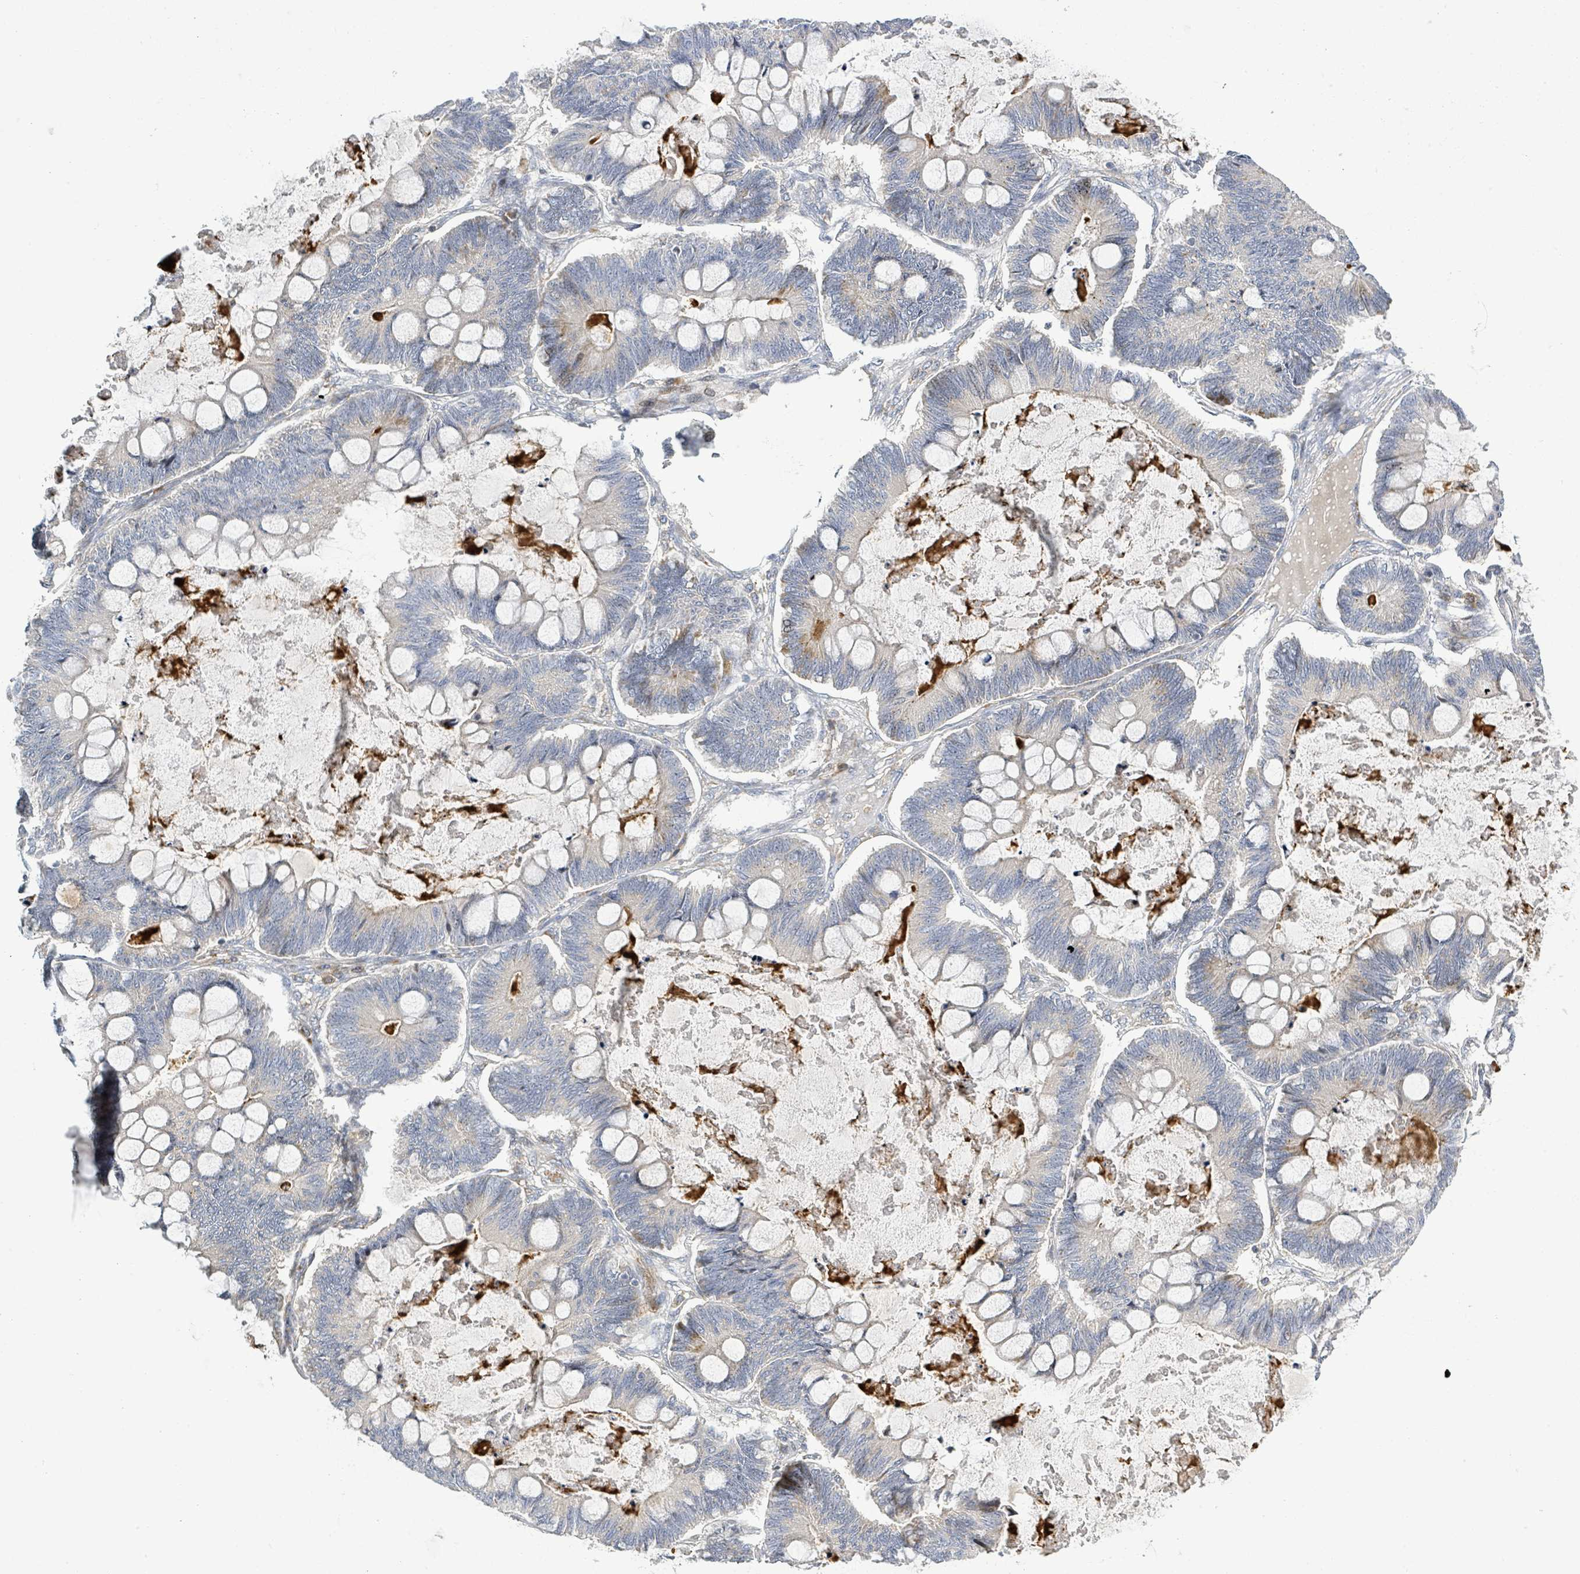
{"staining": {"intensity": "moderate", "quantity": "<25%", "location": "cytoplasmic/membranous,nuclear"}, "tissue": "ovarian cancer", "cell_type": "Tumor cells", "image_type": "cancer", "snomed": [{"axis": "morphology", "description": "Cystadenocarcinoma, mucinous, NOS"}, {"axis": "topography", "description": "Ovary"}], "caption": "IHC micrograph of human ovarian cancer (mucinous cystadenocarcinoma) stained for a protein (brown), which shows low levels of moderate cytoplasmic/membranous and nuclear positivity in about <25% of tumor cells.", "gene": "CFAP210", "patient": {"sex": "female", "age": 61}}